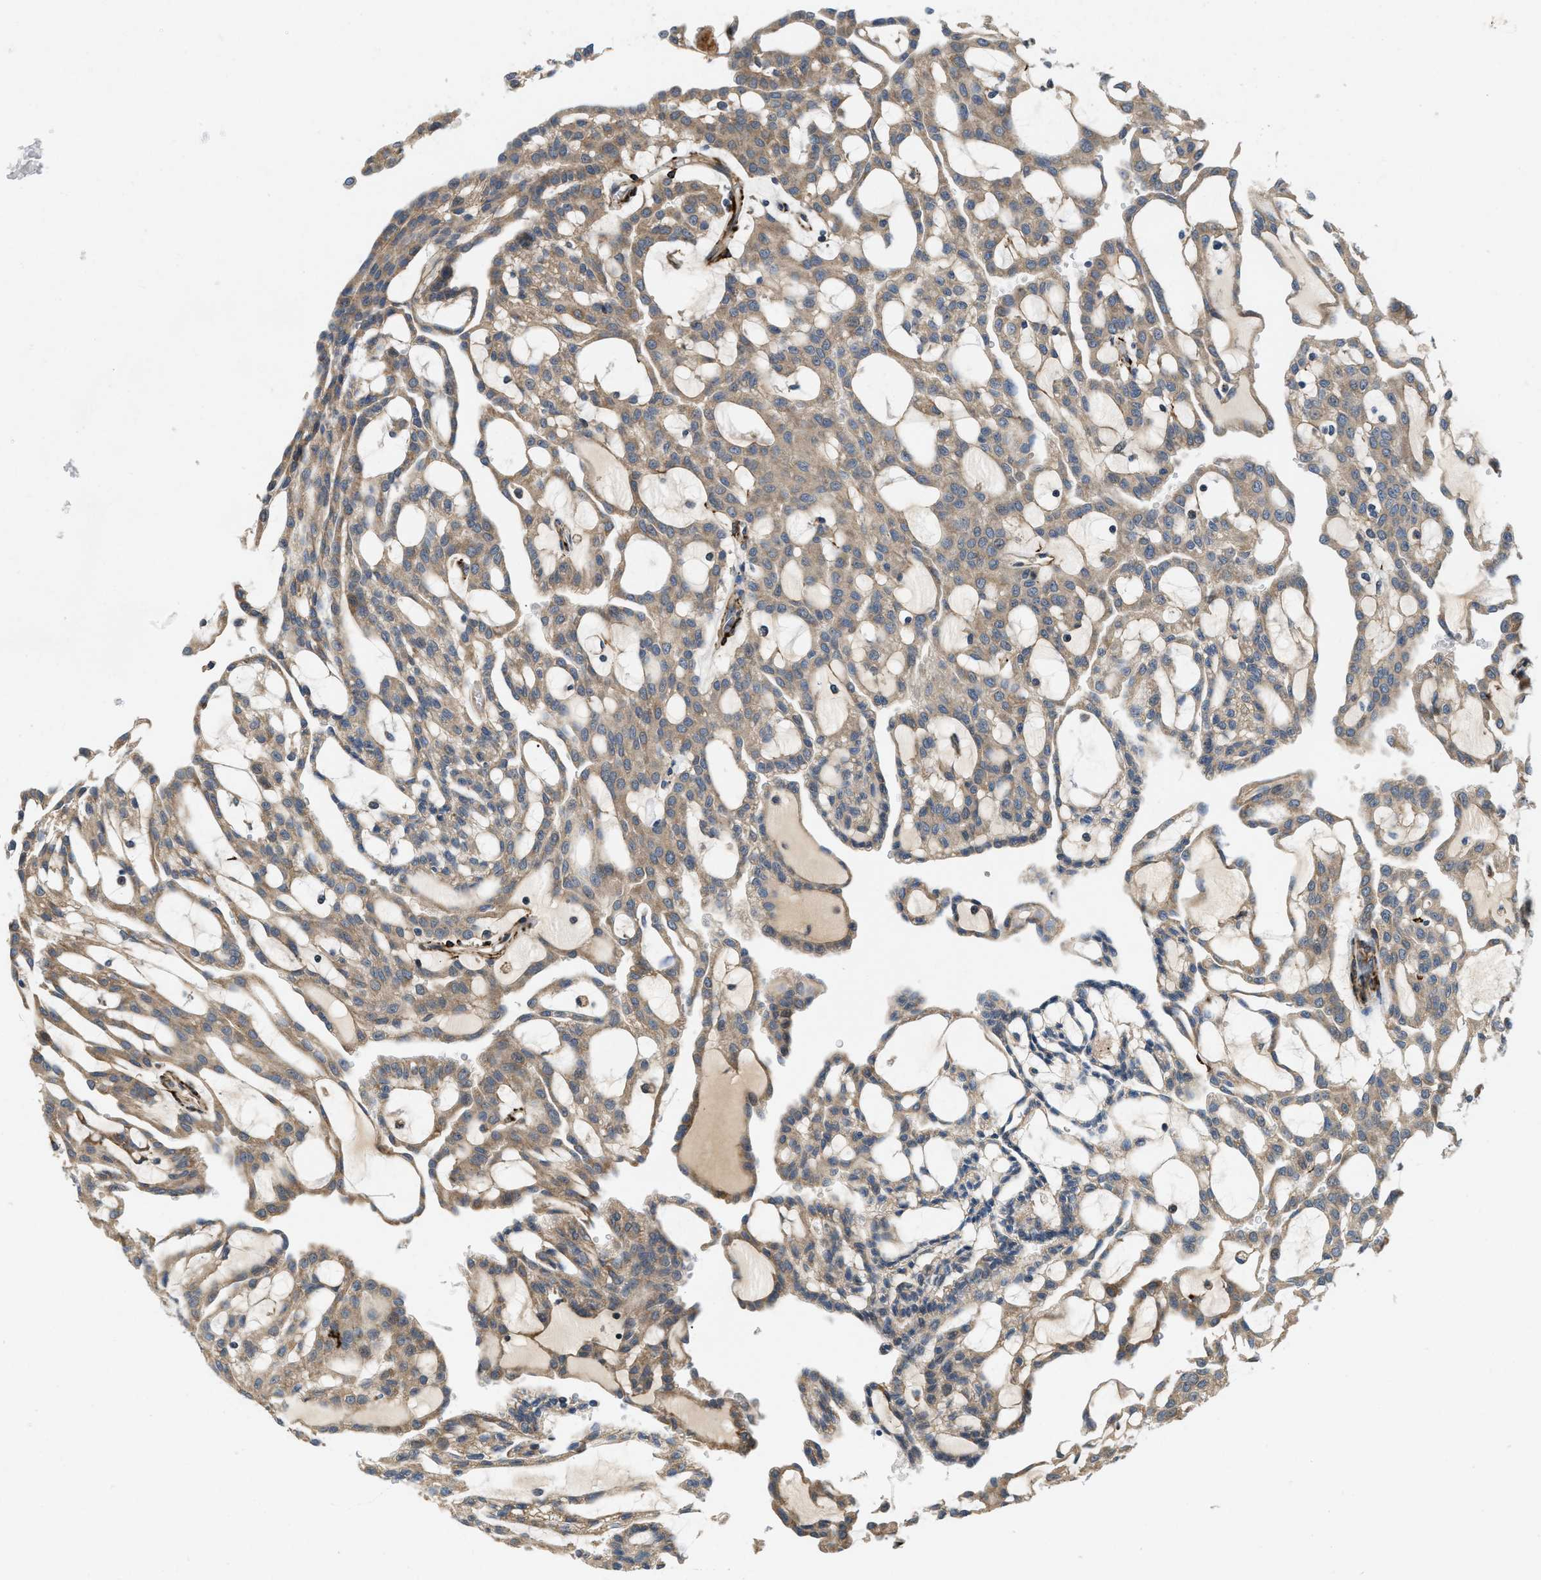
{"staining": {"intensity": "weak", "quantity": ">75%", "location": "cytoplasmic/membranous"}, "tissue": "renal cancer", "cell_type": "Tumor cells", "image_type": "cancer", "snomed": [{"axis": "morphology", "description": "Adenocarcinoma, NOS"}, {"axis": "topography", "description": "Kidney"}], "caption": "Renal cancer stained with a brown dye displays weak cytoplasmic/membranous positive positivity in approximately >75% of tumor cells.", "gene": "ZNF599", "patient": {"sex": "male", "age": 63}}